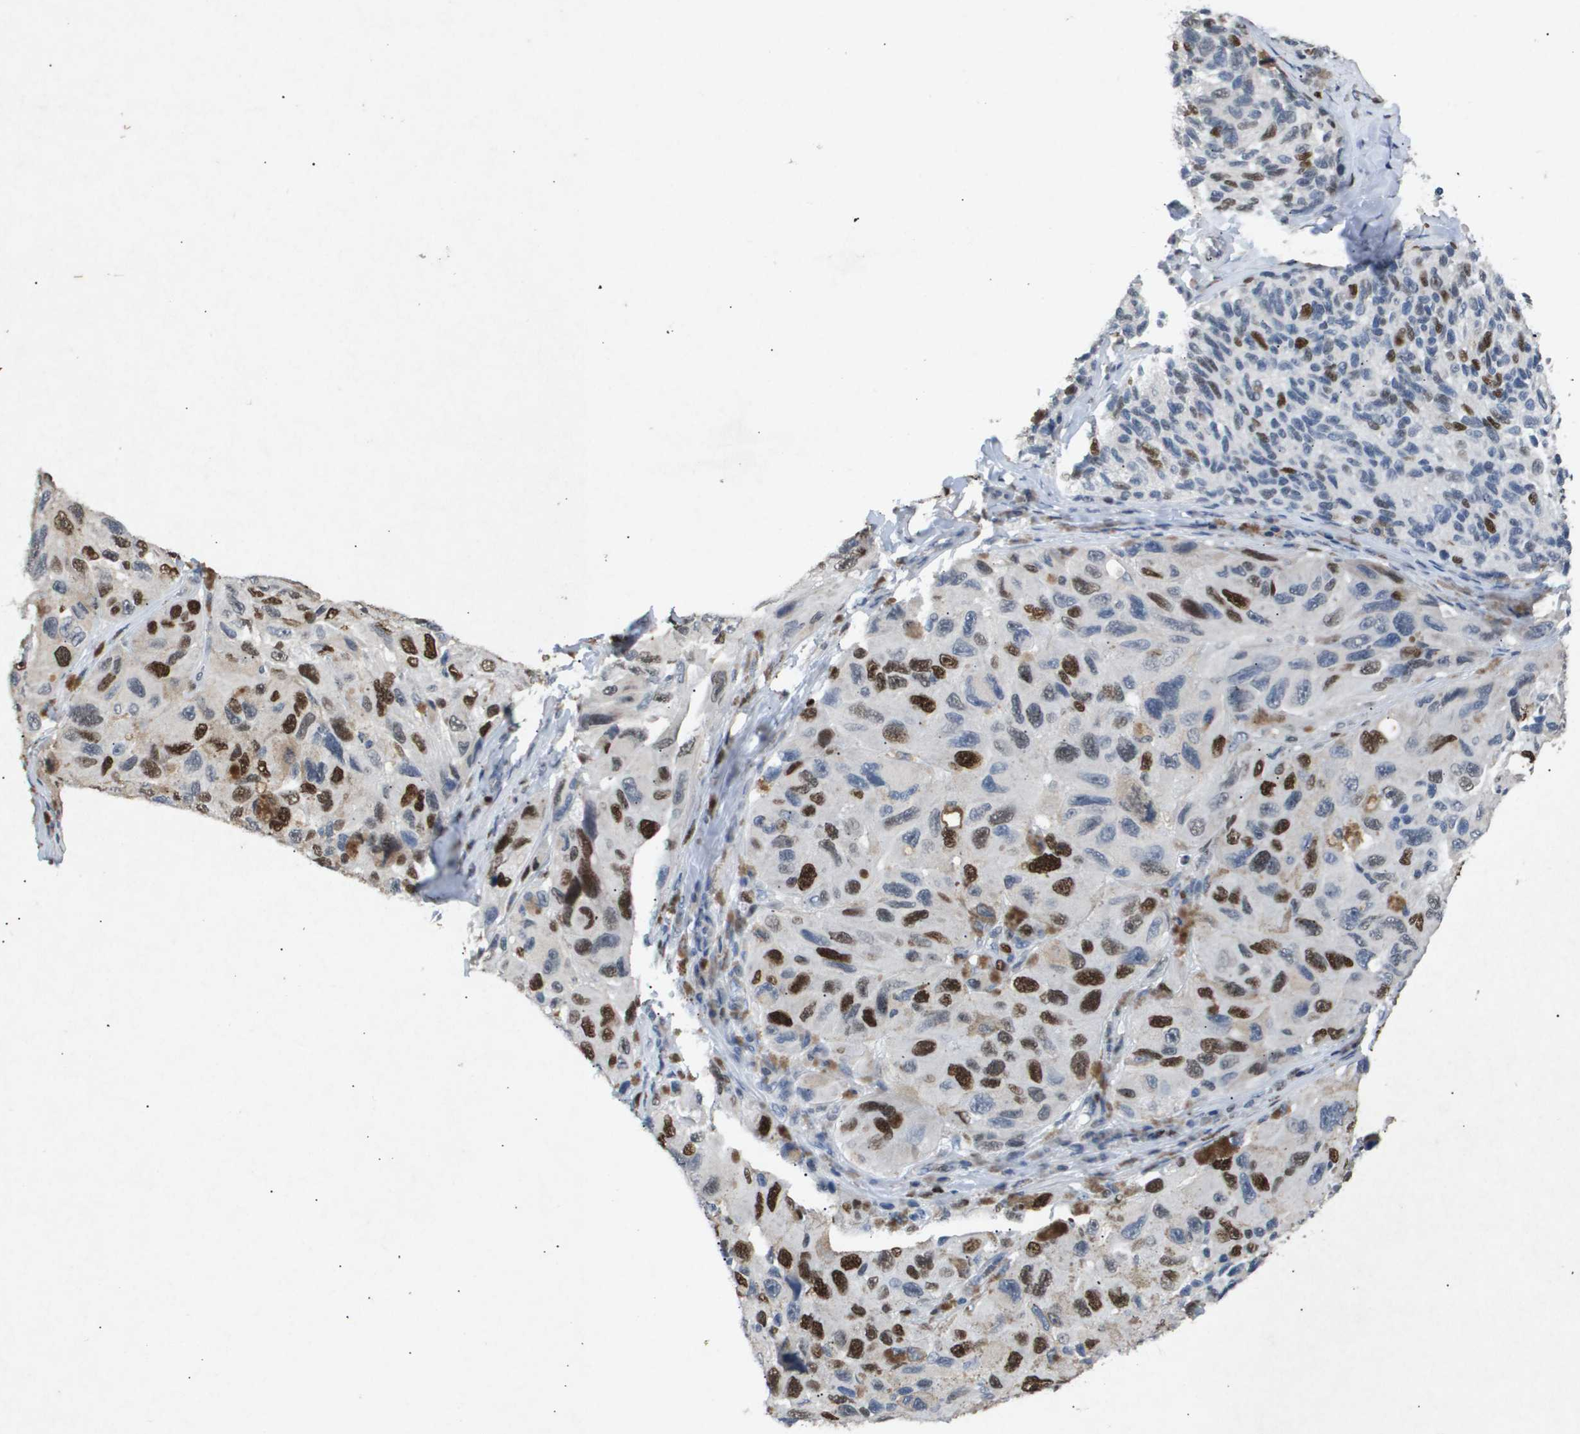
{"staining": {"intensity": "strong", "quantity": "25%-75%", "location": "nuclear"}, "tissue": "melanoma", "cell_type": "Tumor cells", "image_type": "cancer", "snomed": [{"axis": "morphology", "description": "Malignant melanoma, NOS"}, {"axis": "topography", "description": "Skin"}], "caption": "A high-resolution micrograph shows immunohistochemistry (IHC) staining of melanoma, which demonstrates strong nuclear positivity in approximately 25%-75% of tumor cells.", "gene": "ANAPC2", "patient": {"sex": "female", "age": 73}}